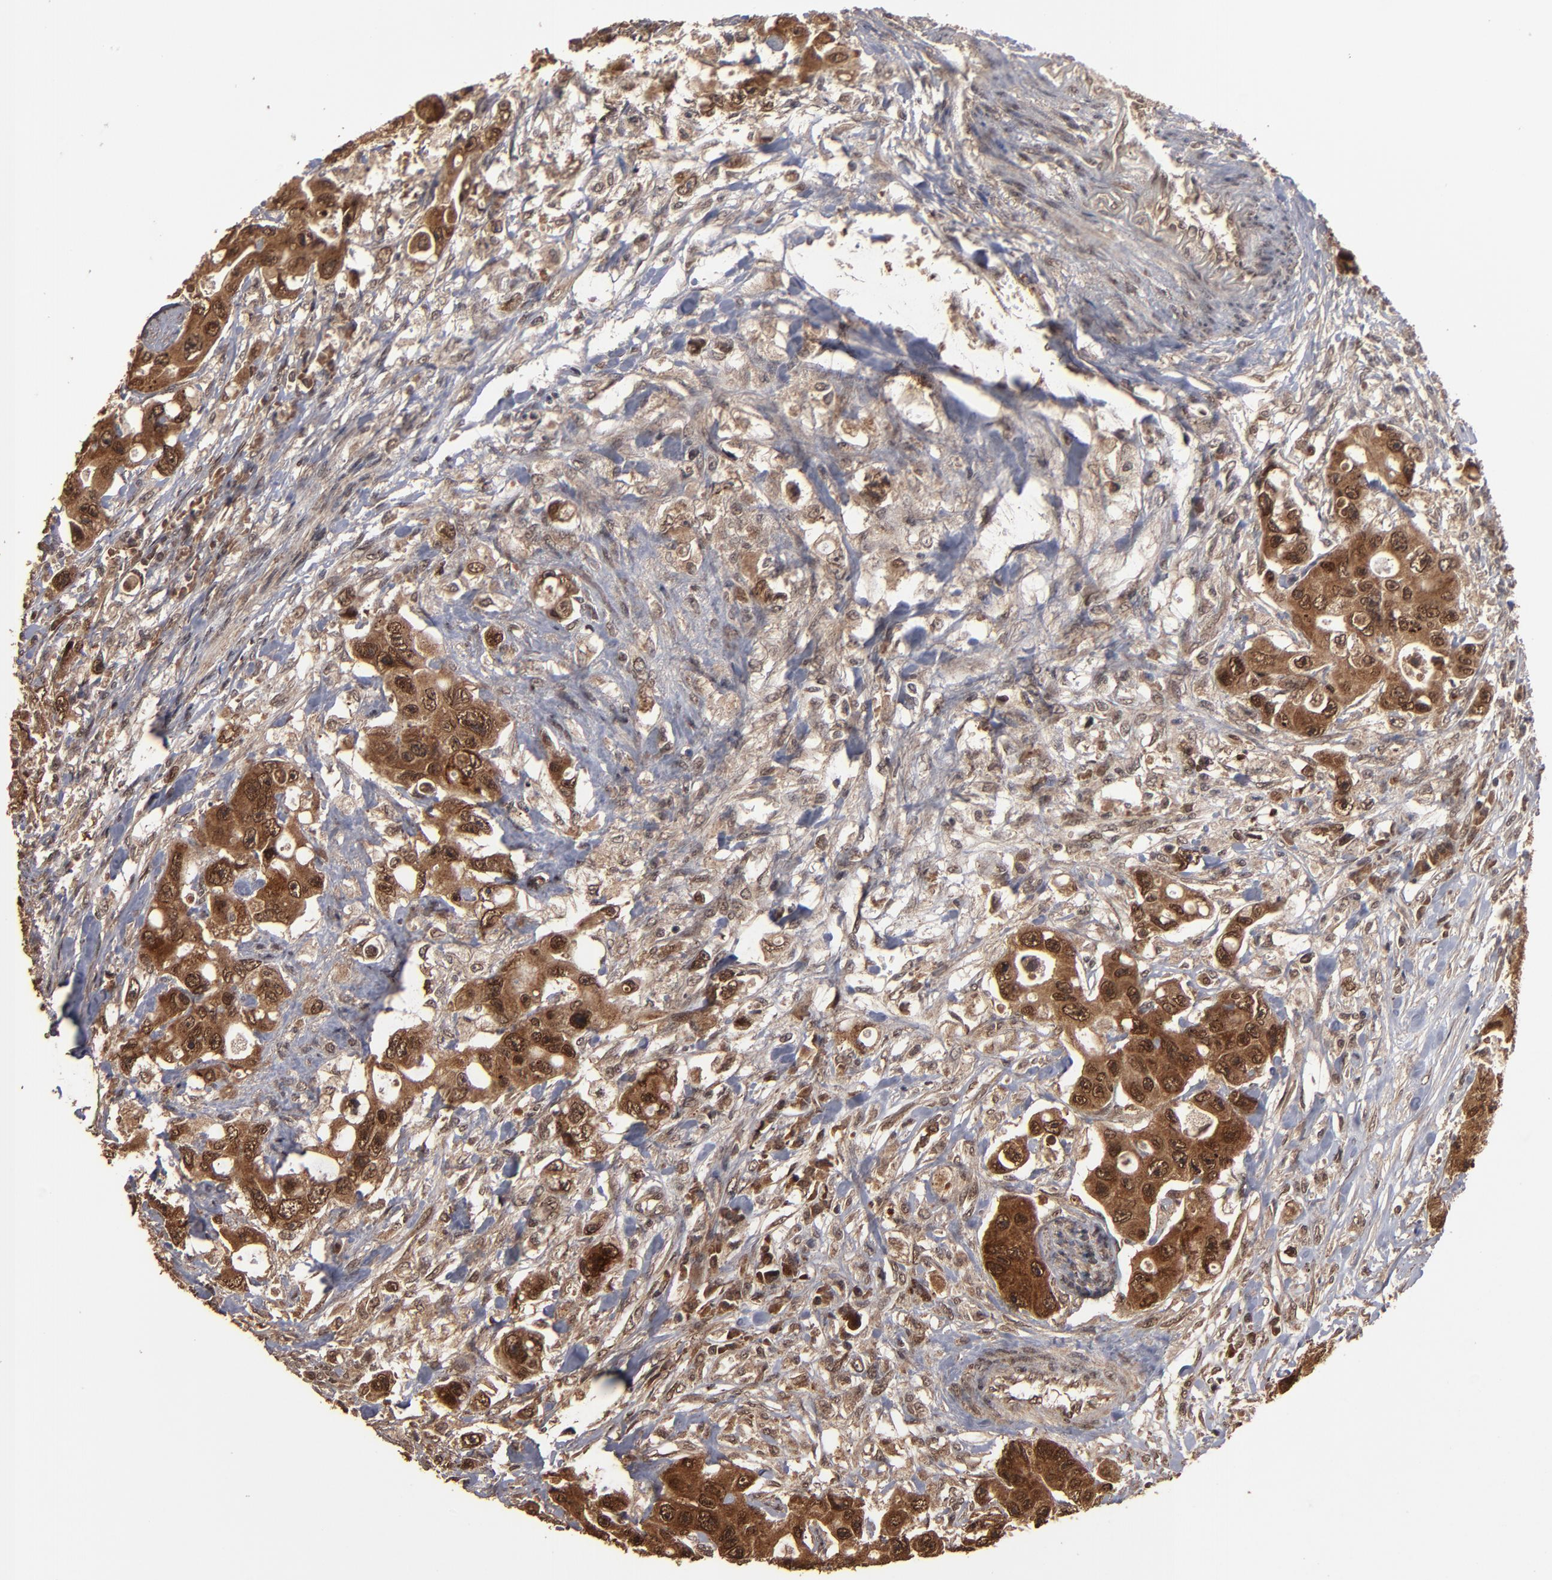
{"staining": {"intensity": "strong", "quantity": ">75%", "location": "cytoplasmic/membranous,nuclear"}, "tissue": "colorectal cancer", "cell_type": "Tumor cells", "image_type": "cancer", "snomed": [{"axis": "morphology", "description": "Adenocarcinoma, NOS"}, {"axis": "topography", "description": "Colon"}], "caption": "Immunohistochemistry (IHC) of human colorectal cancer exhibits high levels of strong cytoplasmic/membranous and nuclear expression in approximately >75% of tumor cells. (brown staining indicates protein expression, while blue staining denotes nuclei).", "gene": "NXF2B", "patient": {"sex": "female", "age": 46}}